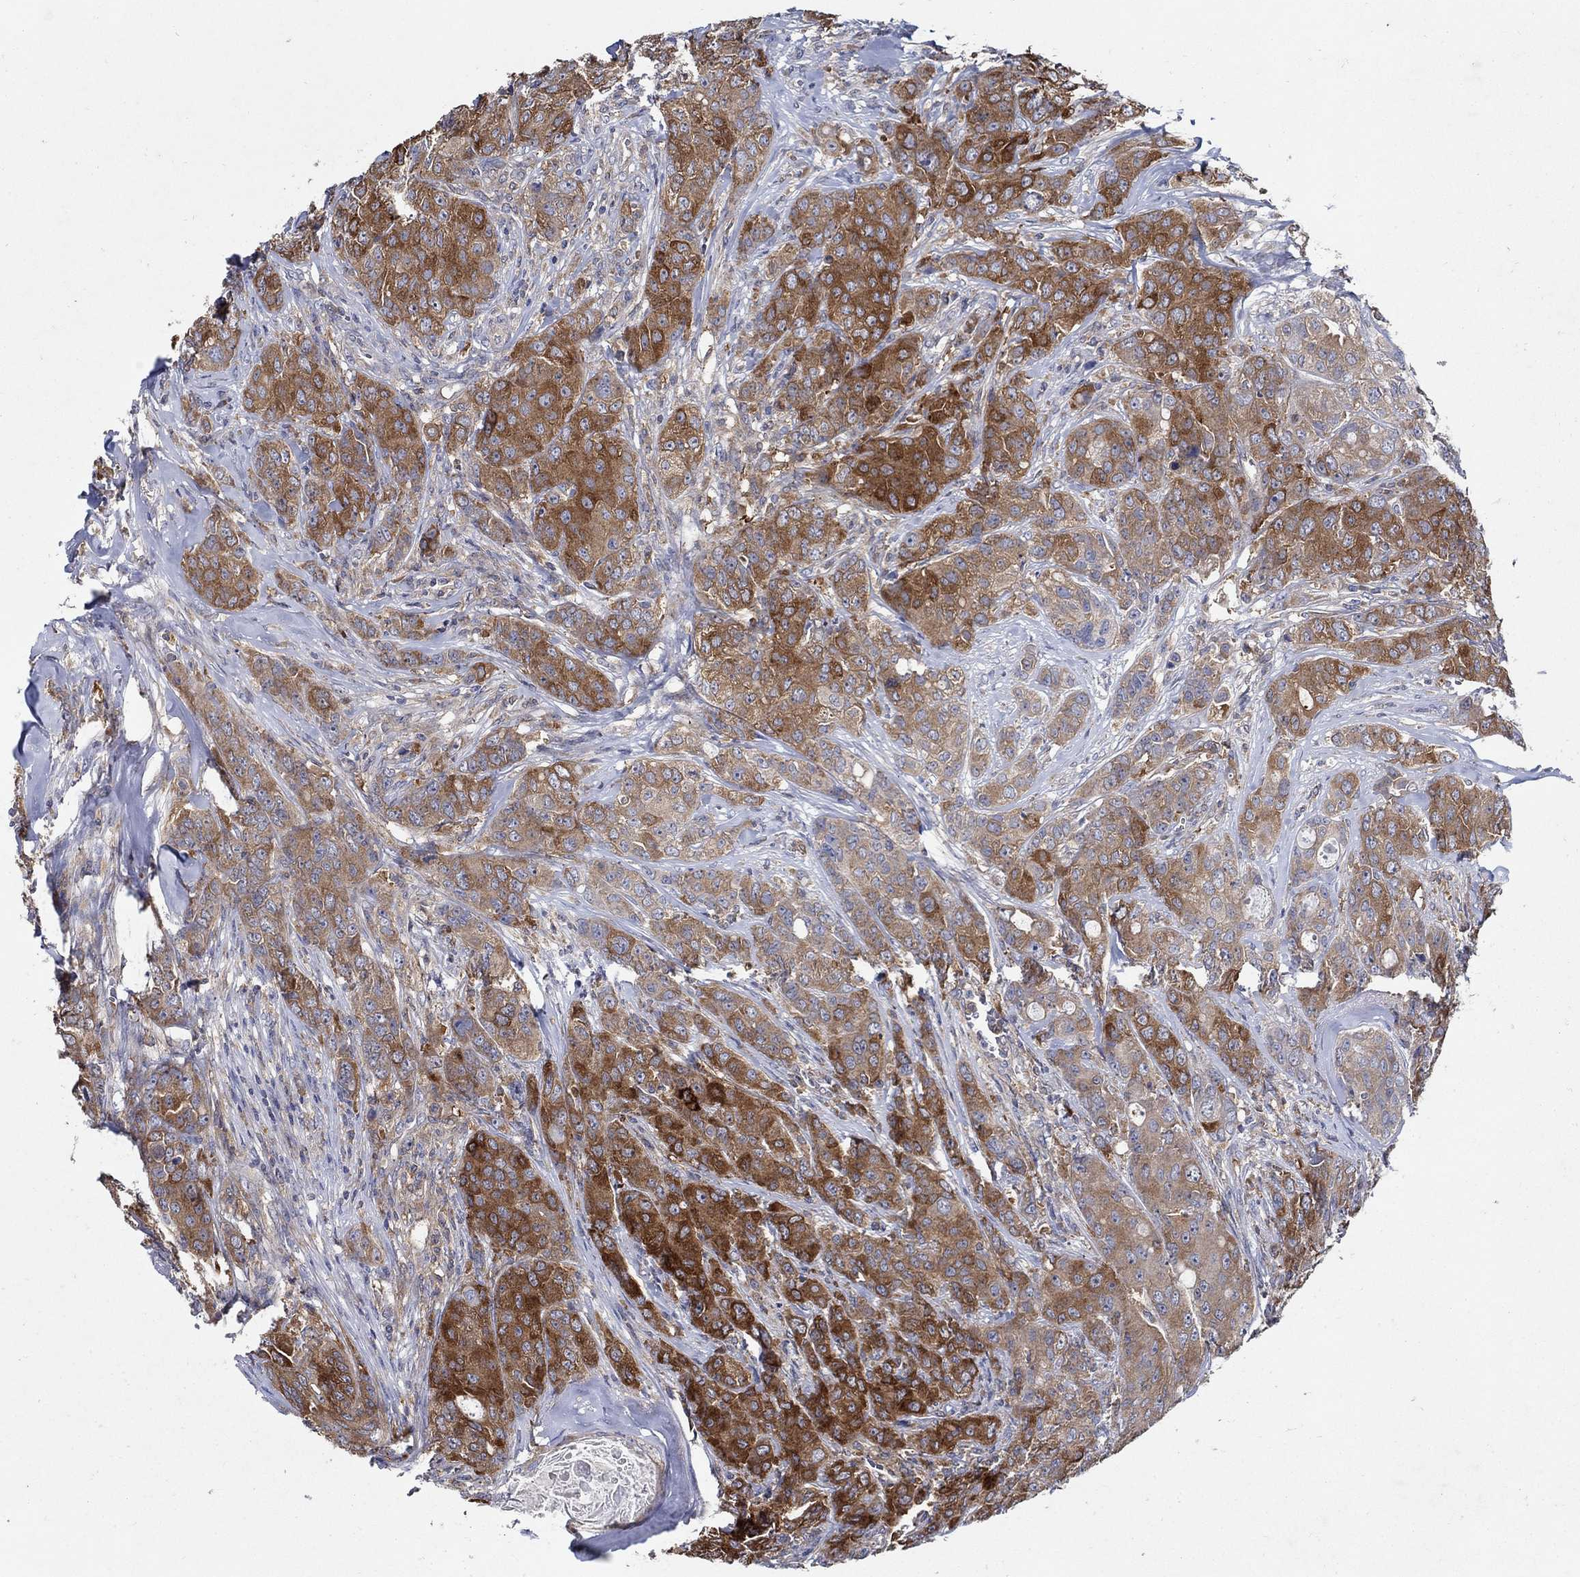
{"staining": {"intensity": "strong", "quantity": "25%-75%", "location": "cytoplasmic/membranous"}, "tissue": "breast cancer", "cell_type": "Tumor cells", "image_type": "cancer", "snomed": [{"axis": "morphology", "description": "Duct carcinoma"}, {"axis": "topography", "description": "Breast"}], "caption": "Immunohistochemistry (IHC) (DAB) staining of human infiltrating ductal carcinoma (breast) reveals strong cytoplasmic/membranous protein staining in approximately 25%-75% of tumor cells. (DAB (3,3'-diaminobenzidine) = brown stain, brightfield microscopy at high magnification).", "gene": "MTHFR", "patient": {"sex": "female", "age": 43}}